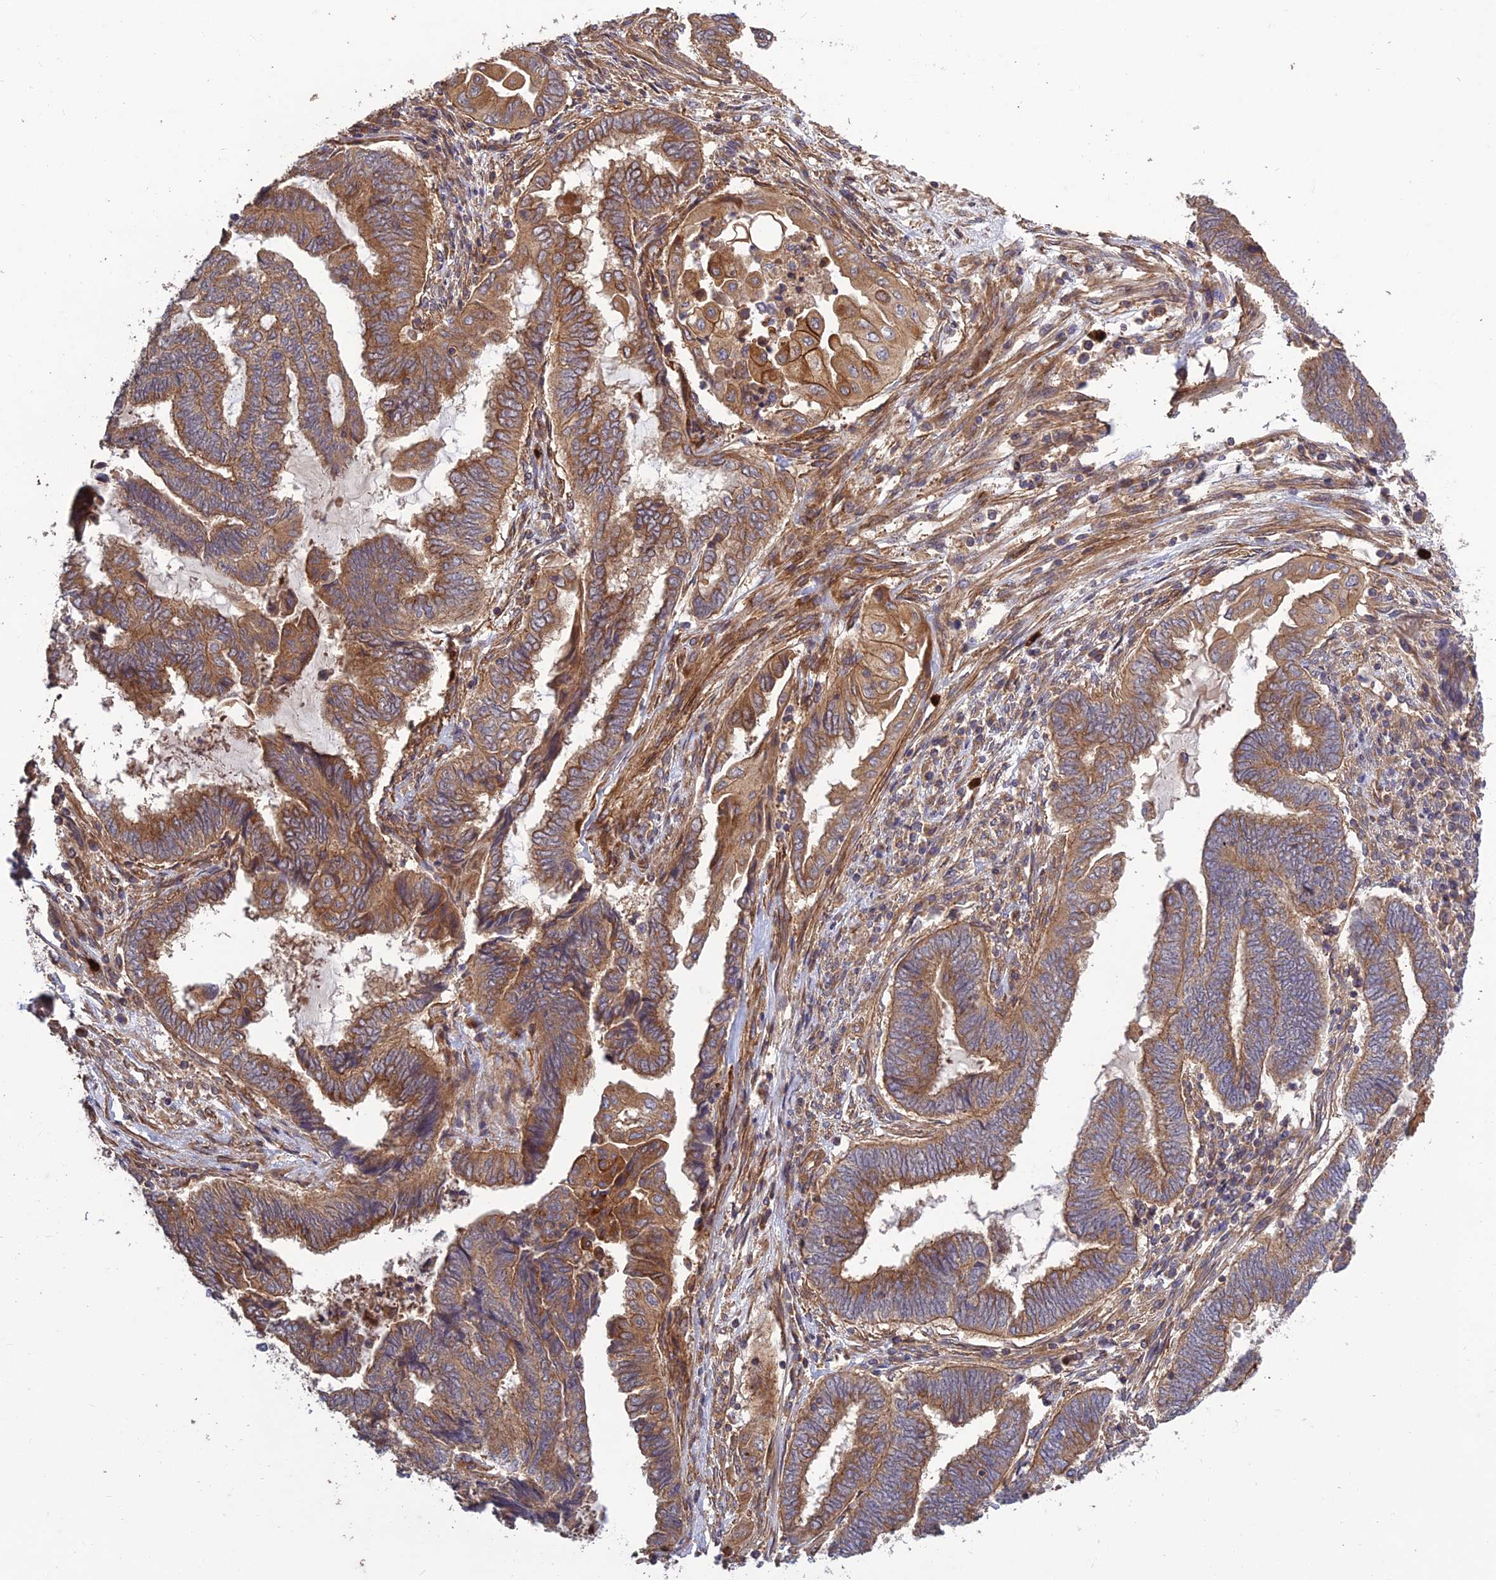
{"staining": {"intensity": "moderate", "quantity": ">75%", "location": "cytoplasmic/membranous"}, "tissue": "endometrial cancer", "cell_type": "Tumor cells", "image_type": "cancer", "snomed": [{"axis": "morphology", "description": "Adenocarcinoma, NOS"}, {"axis": "topography", "description": "Uterus"}, {"axis": "topography", "description": "Endometrium"}], "caption": "A histopathology image of adenocarcinoma (endometrial) stained for a protein reveals moderate cytoplasmic/membranous brown staining in tumor cells.", "gene": "TMEM131L", "patient": {"sex": "female", "age": 70}}